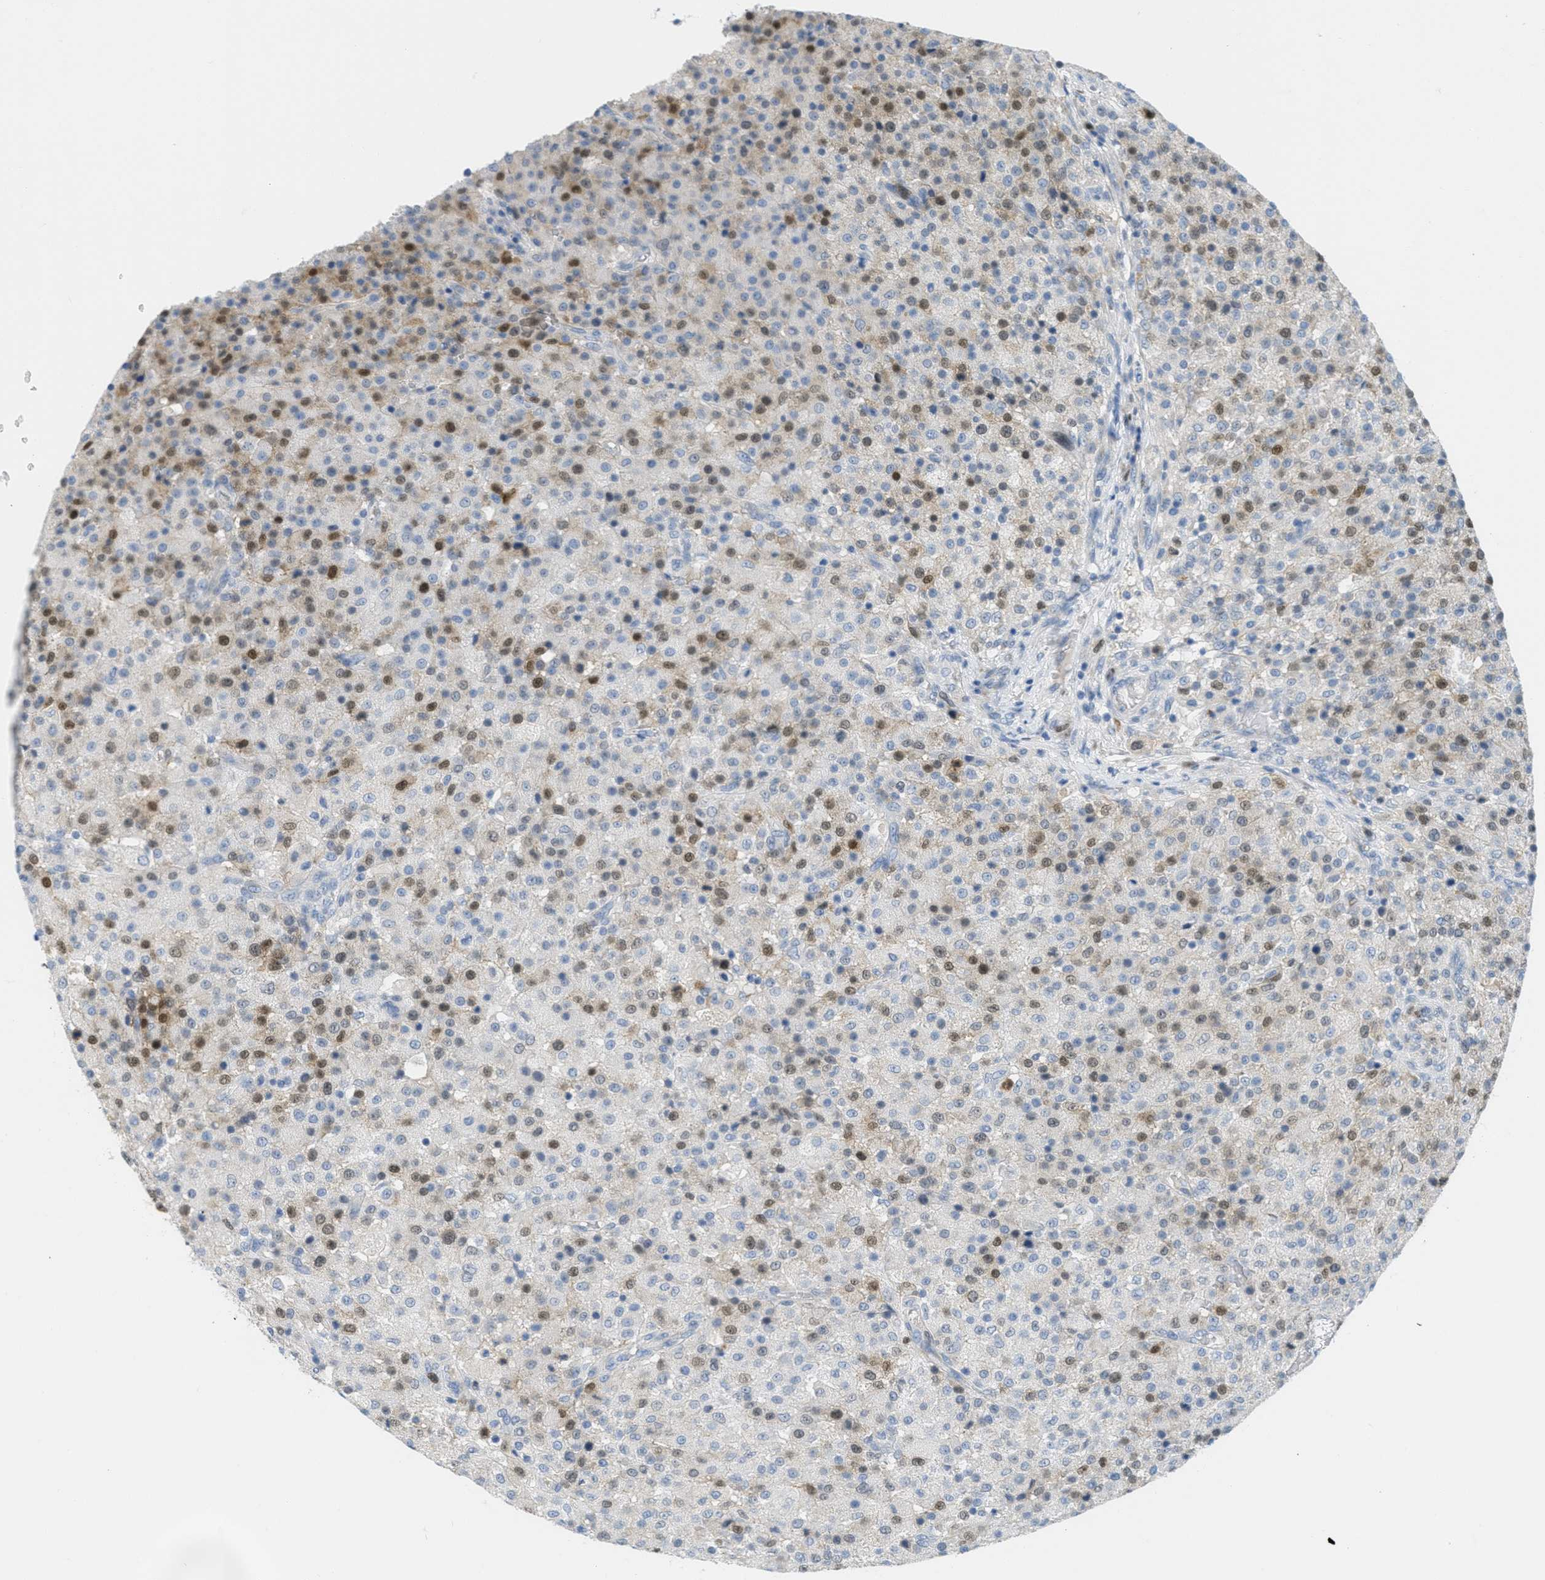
{"staining": {"intensity": "strong", "quantity": ">75%", "location": "nuclear"}, "tissue": "testis cancer", "cell_type": "Tumor cells", "image_type": "cancer", "snomed": [{"axis": "morphology", "description": "Seminoma, NOS"}, {"axis": "topography", "description": "Testis"}], "caption": "Immunohistochemistry micrograph of neoplastic tissue: testis cancer stained using IHC demonstrates high levels of strong protein expression localized specifically in the nuclear of tumor cells, appearing as a nuclear brown color.", "gene": "ORC6", "patient": {"sex": "male", "age": 59}}